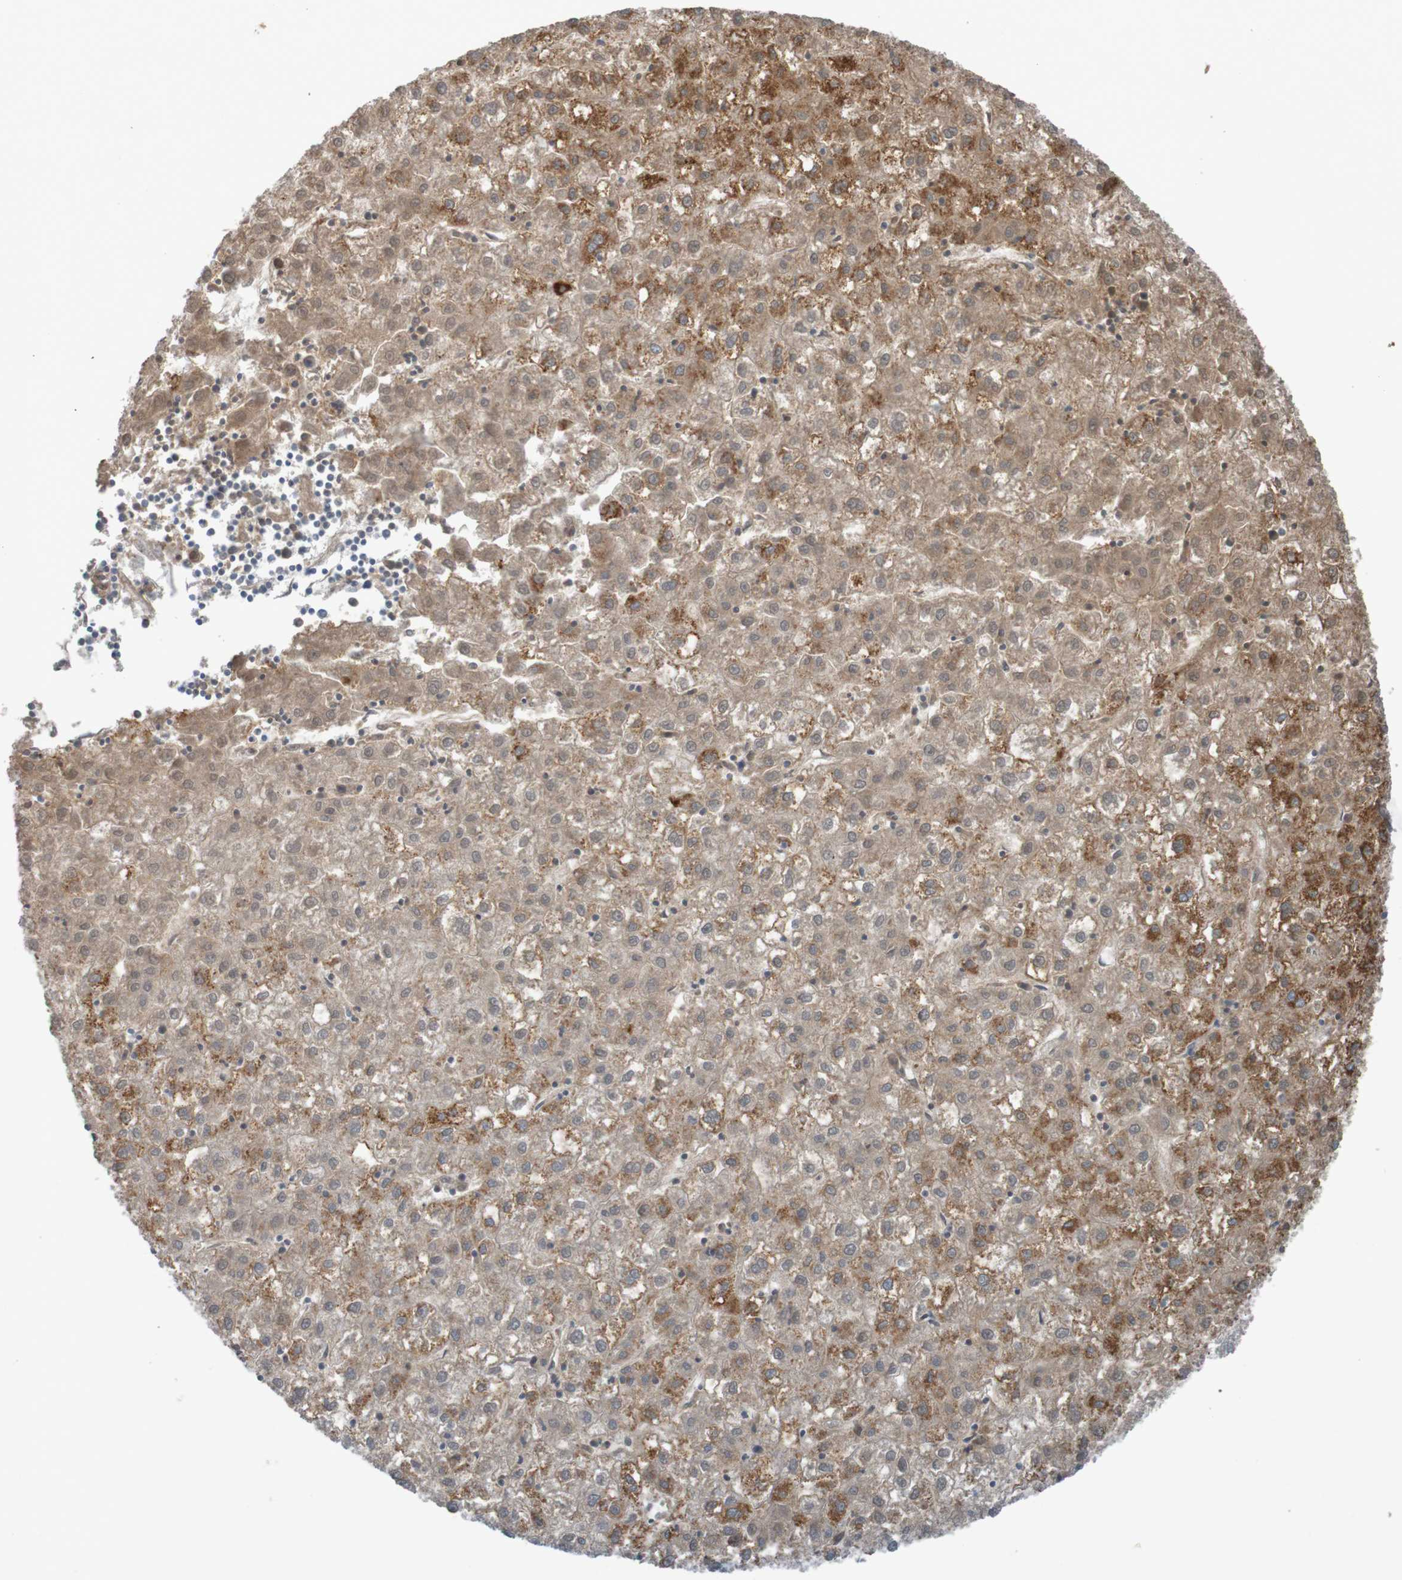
{"staining": {"intensity": "moderate", "quantity": ">75%", "location": "cytoplasmic/membranous"}, "tissue": "liver cancer", "cell_type": "Tumor cells", "image_type": "cancer", "snomed": [{"axis": "morphology", "description": "Carcinoma, Hepatocellular, NOS"}, {"axis": "topography", "description": "Liver"}], "caption": "Human hepatocellular carcinoma (liver) stained with a protein marker demonstrates moderate staining in tumor cells.", "gene": "B3GAT2", "patient": {"sex": "male", "age": 72}}